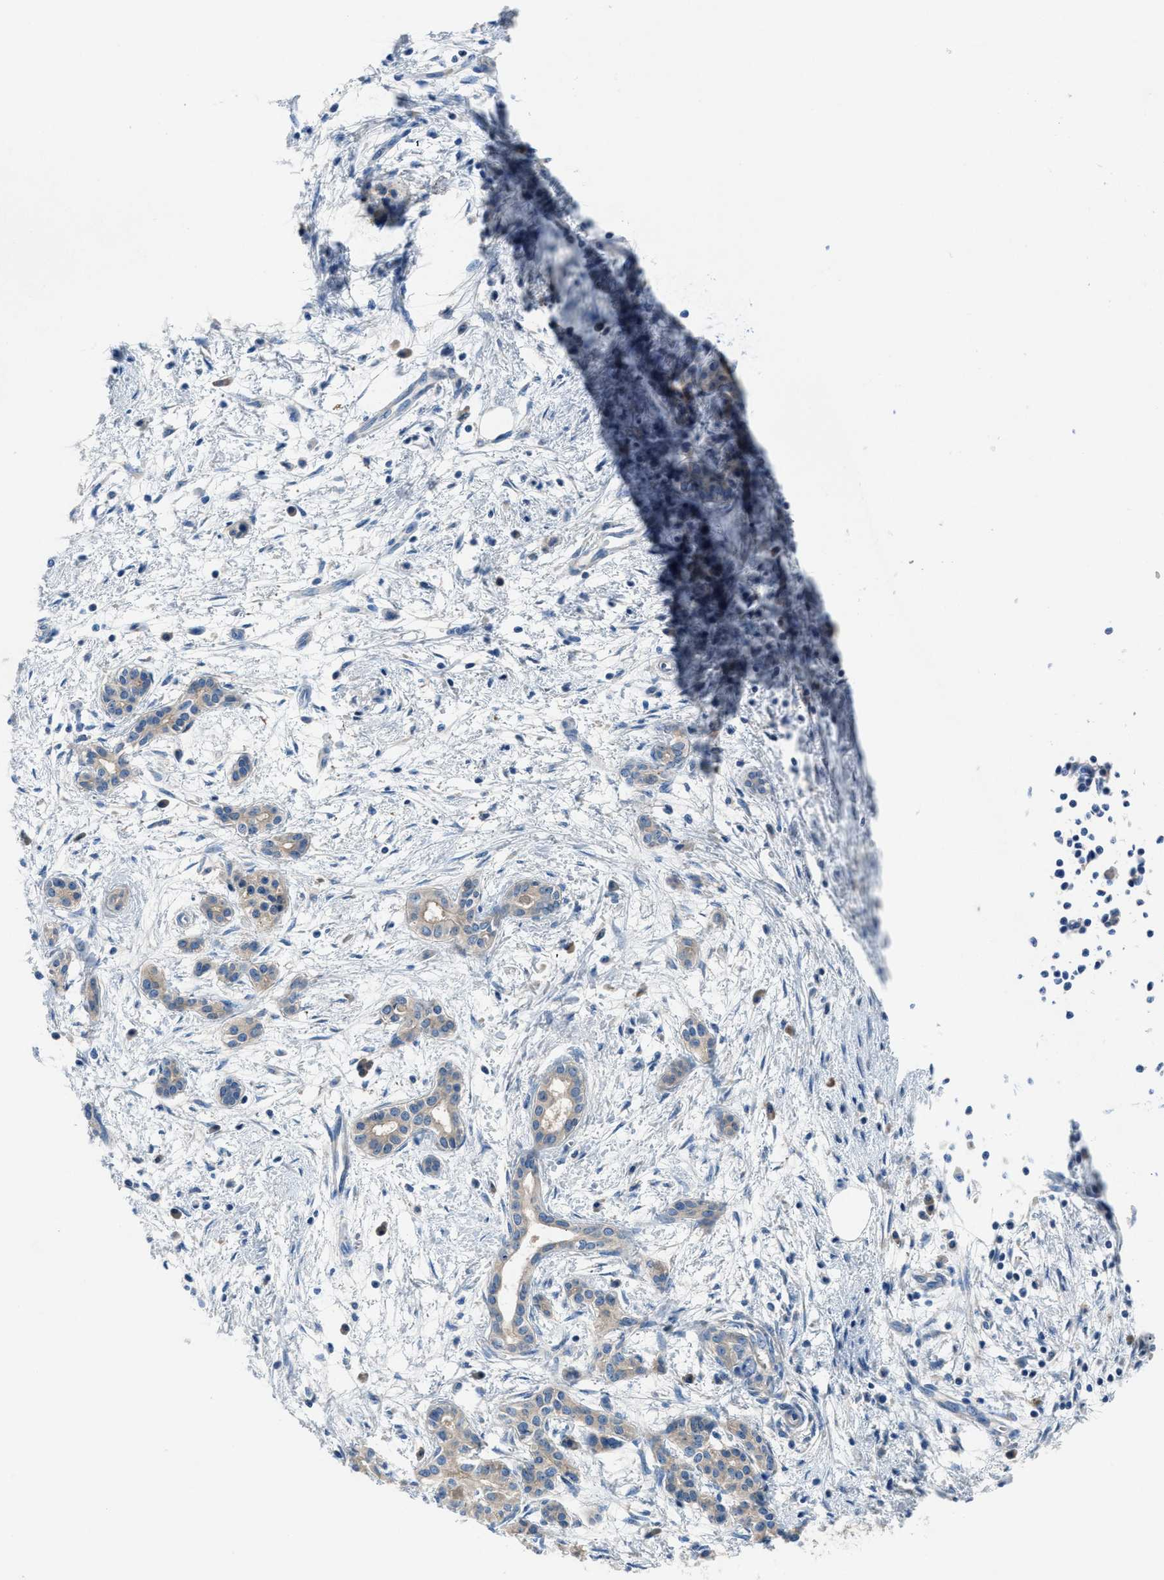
{"staining": {"intensity": "weak", "quantity": "<25%", "location": "cytoplasmic/membranous"}, "tissue": "pancreatic cancer", "cell_type": "Tumor cells", "image_type": "cancer", "snomed": [{"axis": "morphology", "description": "Adenocarcinoma, NOS"}, {"axis": "topography", "description": "Pancreas"}], "caption": "DAB (3,3'-diaminobenzidine) immunohistochemical staining of pancreatic adenocarcinoma shows no significant expression in tumor cells. Brightfield microscopy of immunohistochemistry stained with DAB (3,3'-diaminobenzidine) (brown) and hematoxylin (blue), captured at high magnification.", "gene": "MAP3K20", "patient": {"sex": "female", "age": 70}}